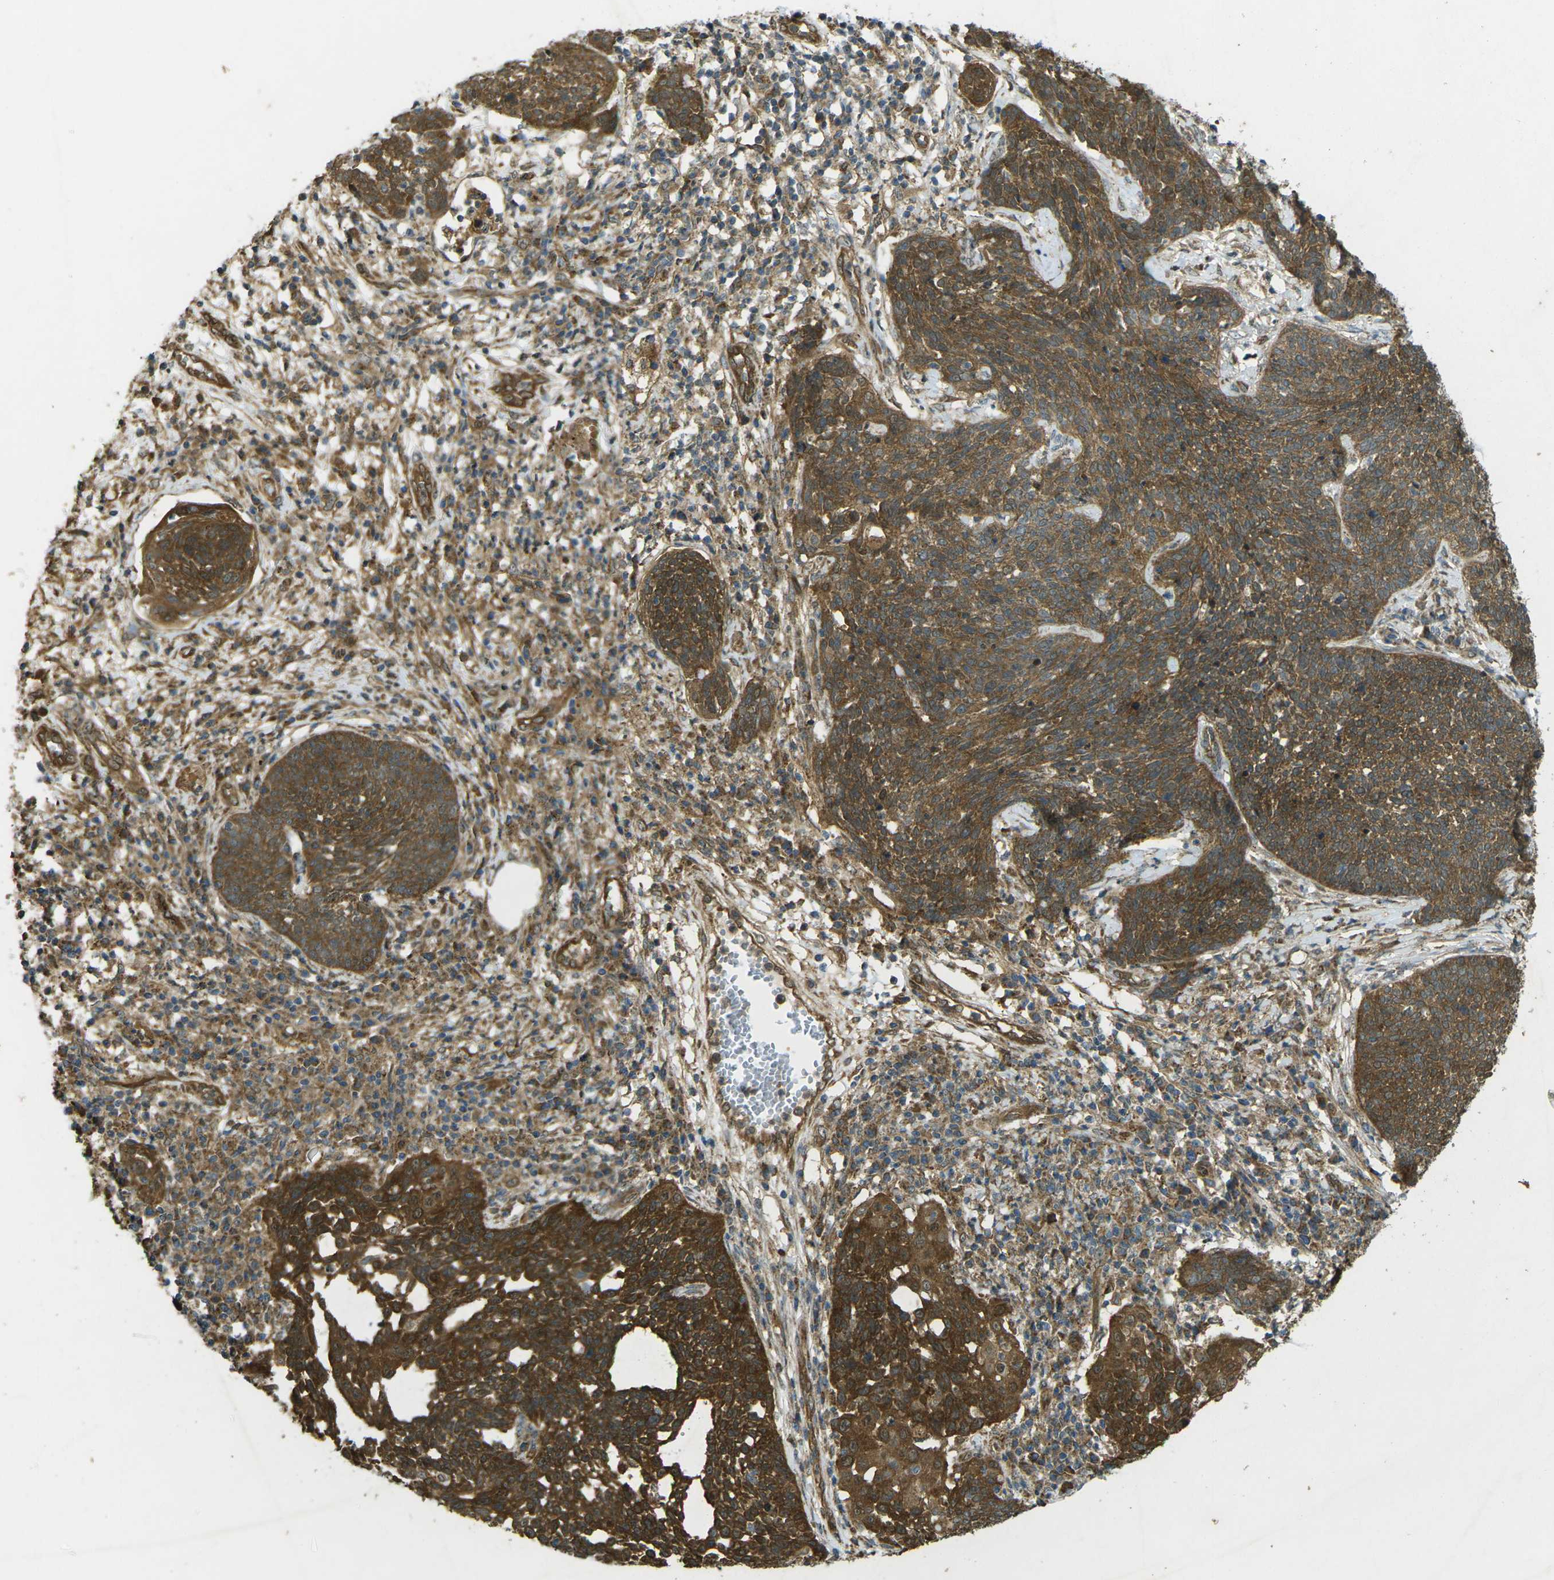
{"staining": {"intensity": "strong", "quantity": ">75%", "location": "cytoplasmic/membranous"}, "tissue": "cervical cancer", "cell_type": "Tumor cells", "image_type": "cancer", "snomed": [{"axis": "morphology", "description": "Squamous cell carcinoma, NOS"}, {"axis": "topography", "description": "Cervix"}], "caption": "The image reveals a brown stain indicating the presence of a protein in the cytoplasmic/membranous of tumor cells in cervical cancer. Using DAB (3,3'-diaminobenzidine) (brown) and hematoxylin (blue) stains, captured at high magnification using brightfield microscopy.", "gene": "CHMP3", "patient": {"sex": "female", "age": 34}}